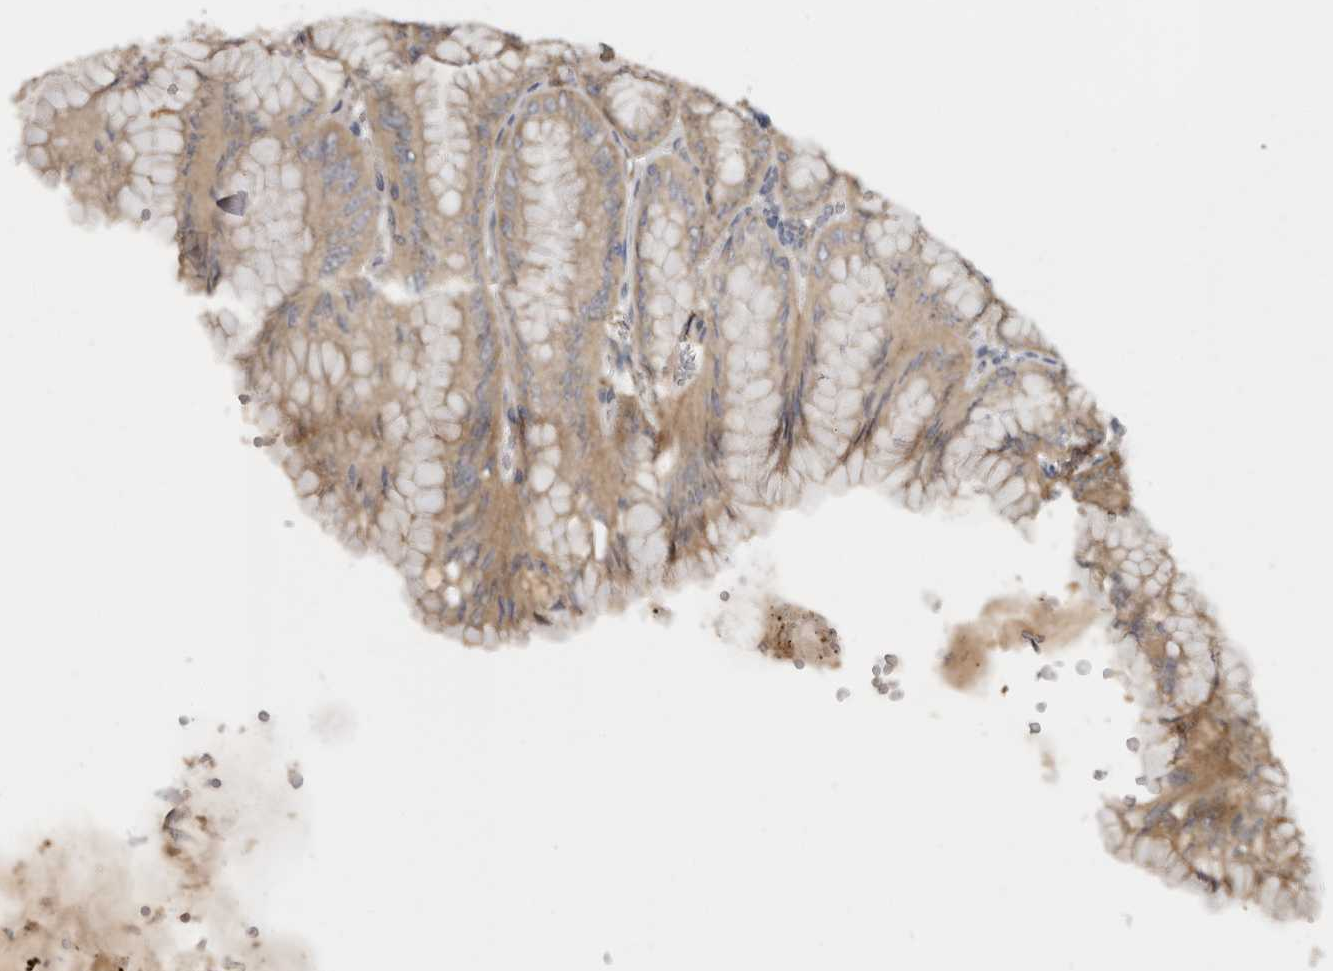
{"staining": {"intensity": "moderate", "quantity": ">75%", "location": "cytoplasmic/membranous"}, "tissue": "stomach", "cell_type": "Glandular cells", "image_type": "normal", "snomed": [{"axis": "morphology", "description": "Normal tissue, NOS"}, {"axis": "topography", "description": "Stomach, lower"}], "caption": "Glandular cells reveal medium levels of moderate cytoplasmic/membranous expression in approximately >75% of cells in normal human stomach.", "gene": "PPP1R42", "patient": {"sex": "male", "age": 71}}